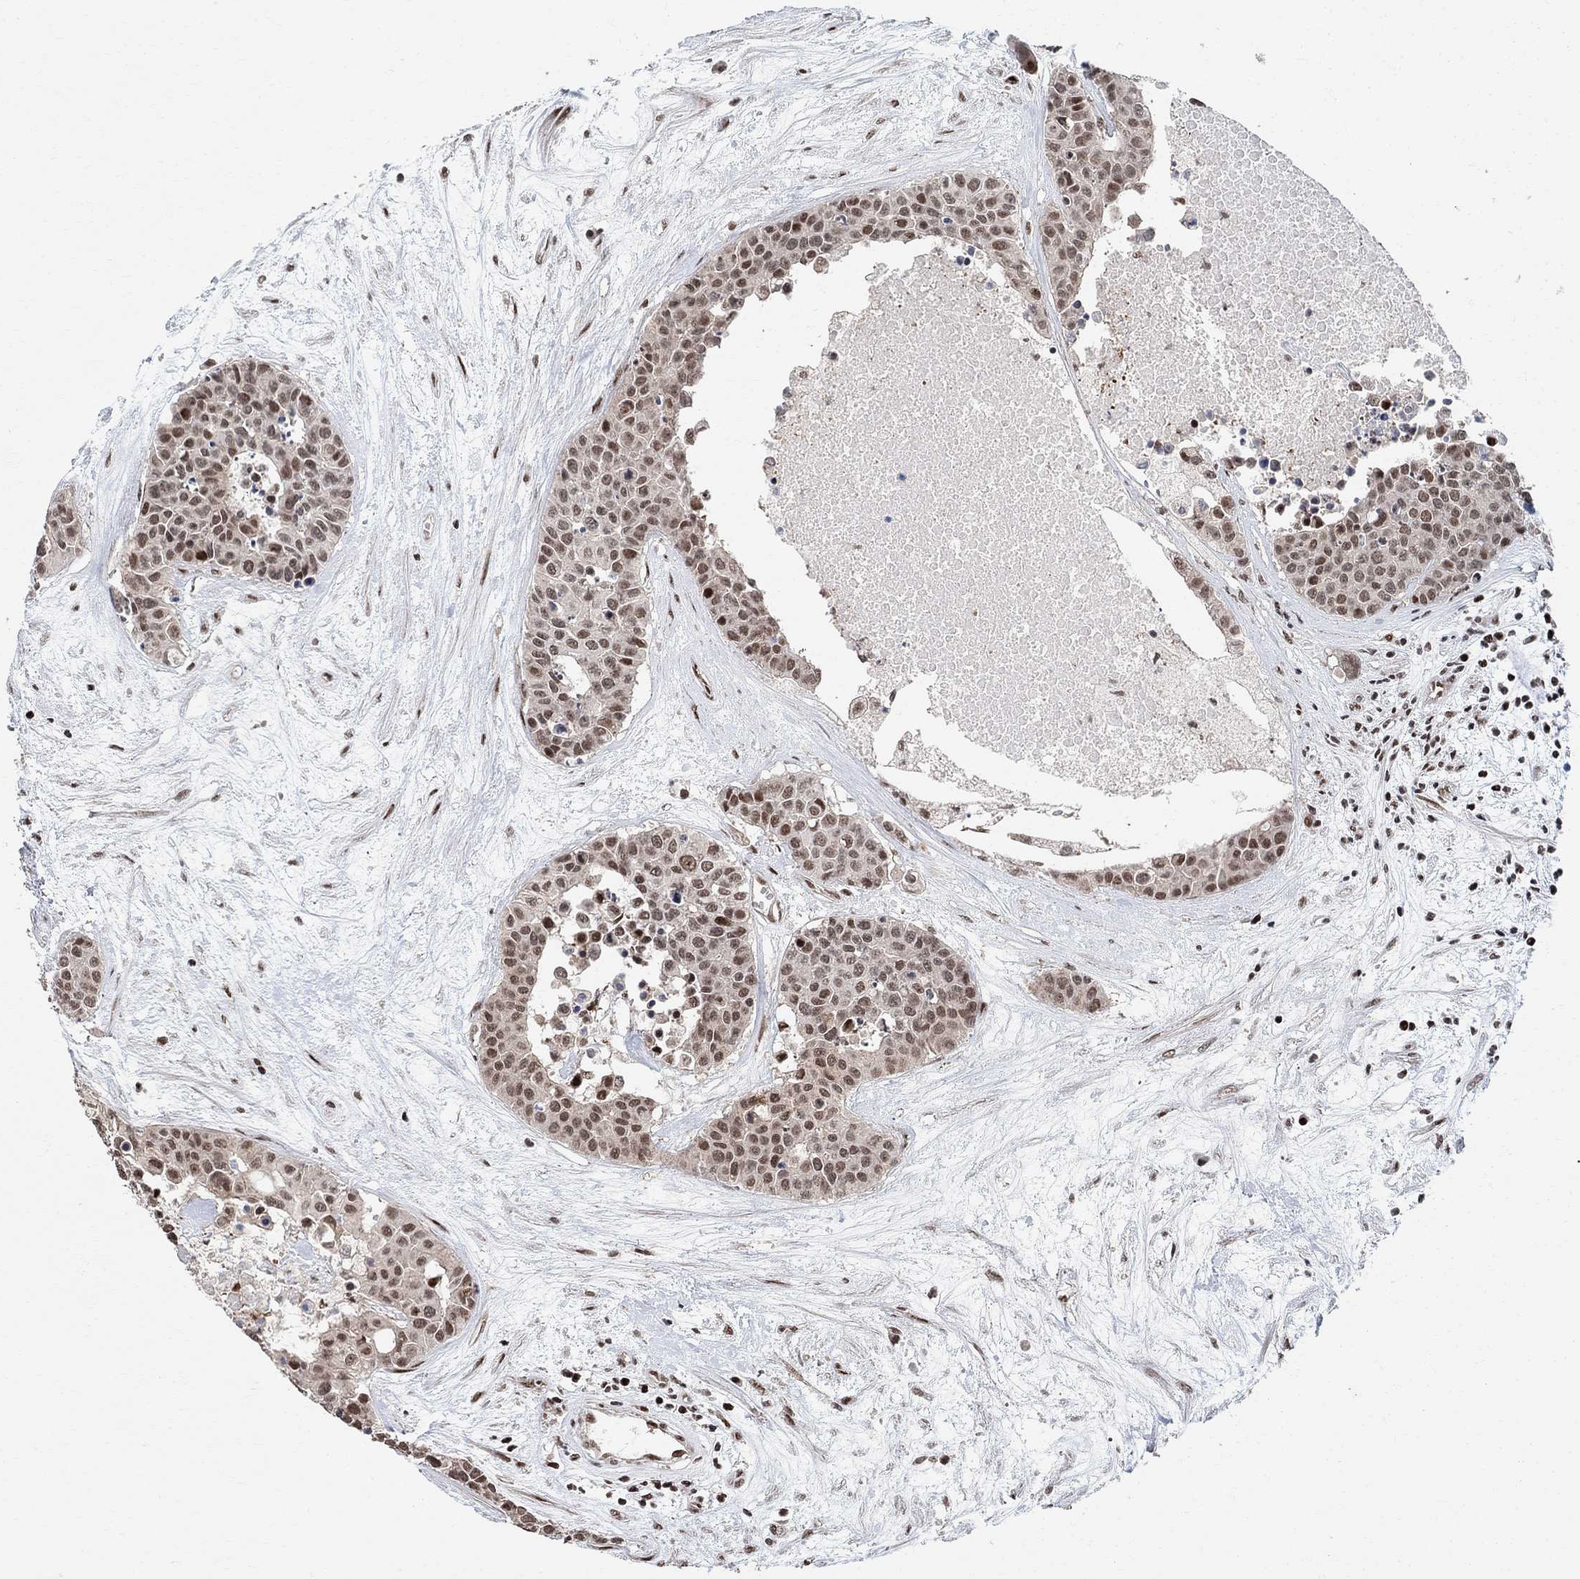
{"staining": {"intensity": "moderate", "quantity": "25%-75%", "location": "nuclear"}, "tissue": "carcinoid", "cell_type": "Tumor cells", "image_type": "cancer", "snomed": [{"axis": "morphology", "description": "Carcinoid, malignant, NOS"}, {"axis": "topography", "description": "Colon"}], "caption": "Immunohistochemistry (IHC) image of malignant carcinoid stained for a protein (brown), which exhibits medium levels of moderate nuclear expression in about 25%-75% of tumor cells.", "gene": "E4F1", "patient": {"sex": "male", "age": 81}}